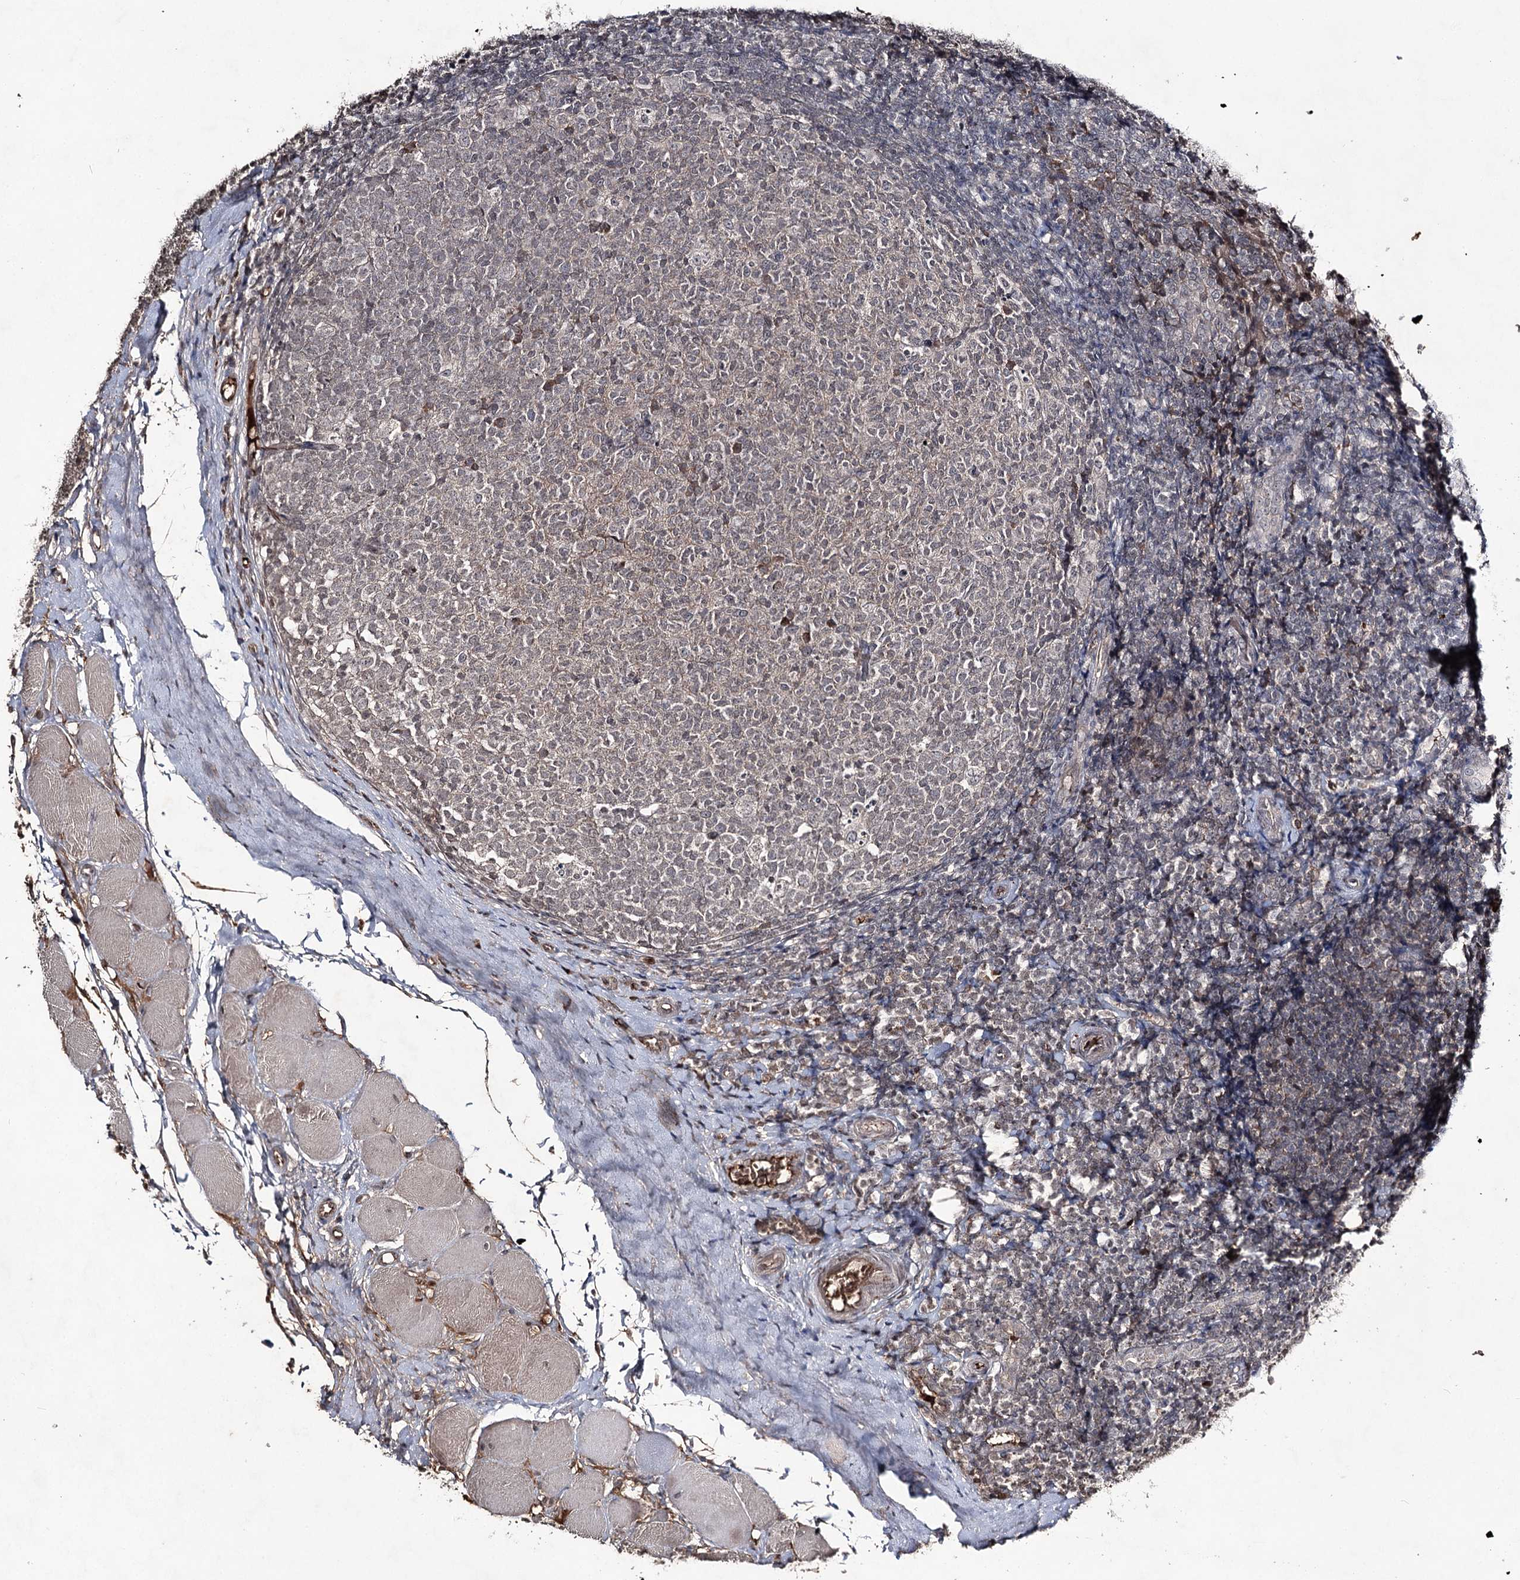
{"staining": {"intensity": "weak", "quantity": "25%-75%", "location": "cytoplasmic/membranous"}, "tissue": "tonsil", "cell_type": "Germinal center cells", "image_type": "normal", "snomed": [{"axis": "morphology", "description": "Normal tissue, NOS"}, {"axis": "topography", "description": "Tonsil"}], "caption": "IHC histopathology image of unremarkable tonsil: tonsil stained using immunohistochemistry exhibits low levels of weak protein expression localized specifically in the cytoplasmic/membranous of germinal center cells, appearing as a cytoplasmic/membranous brown color.", "gene": "SYNGR3", "patient": {"sex": "female", "age": 19}}